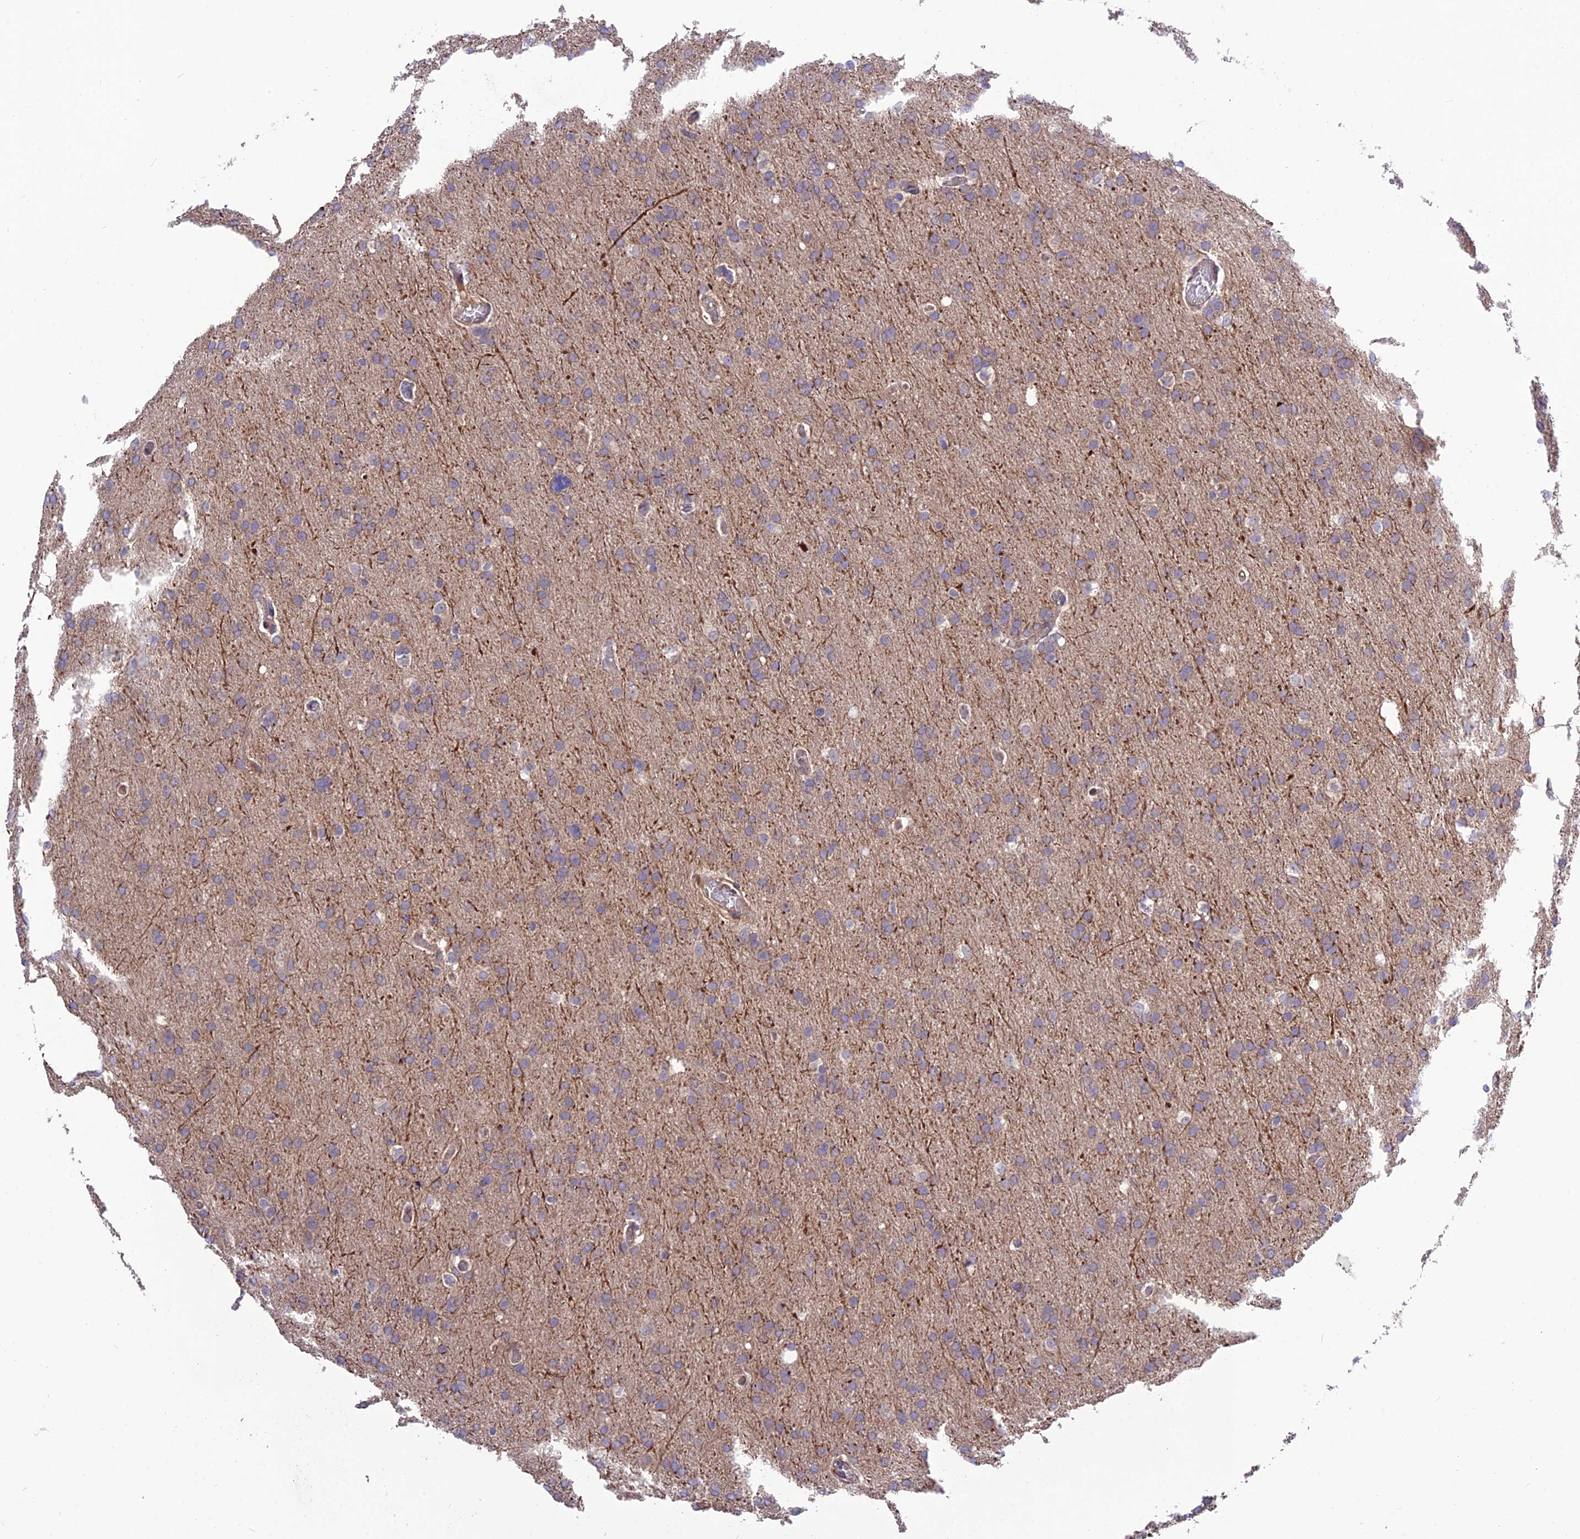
{"staining": {"intensity": "negative", "quantity": "none", "location": "none"}, "tissue": "glioma", "cell_type": "Tumor cells", "image_type": "cancer", "snomed": [{"axis": "morphology", "description": "Glioma, malignant, High grade"}, {"axis": "topography", "description": "Cerebral cortex"}], "caption": "Immunohistochemistry (IHC) of malignant glioma (high-grade) displays no expression in tumor cells.", "gene": "CRTAP", "patient": {"sex": "female", "age": 36}}